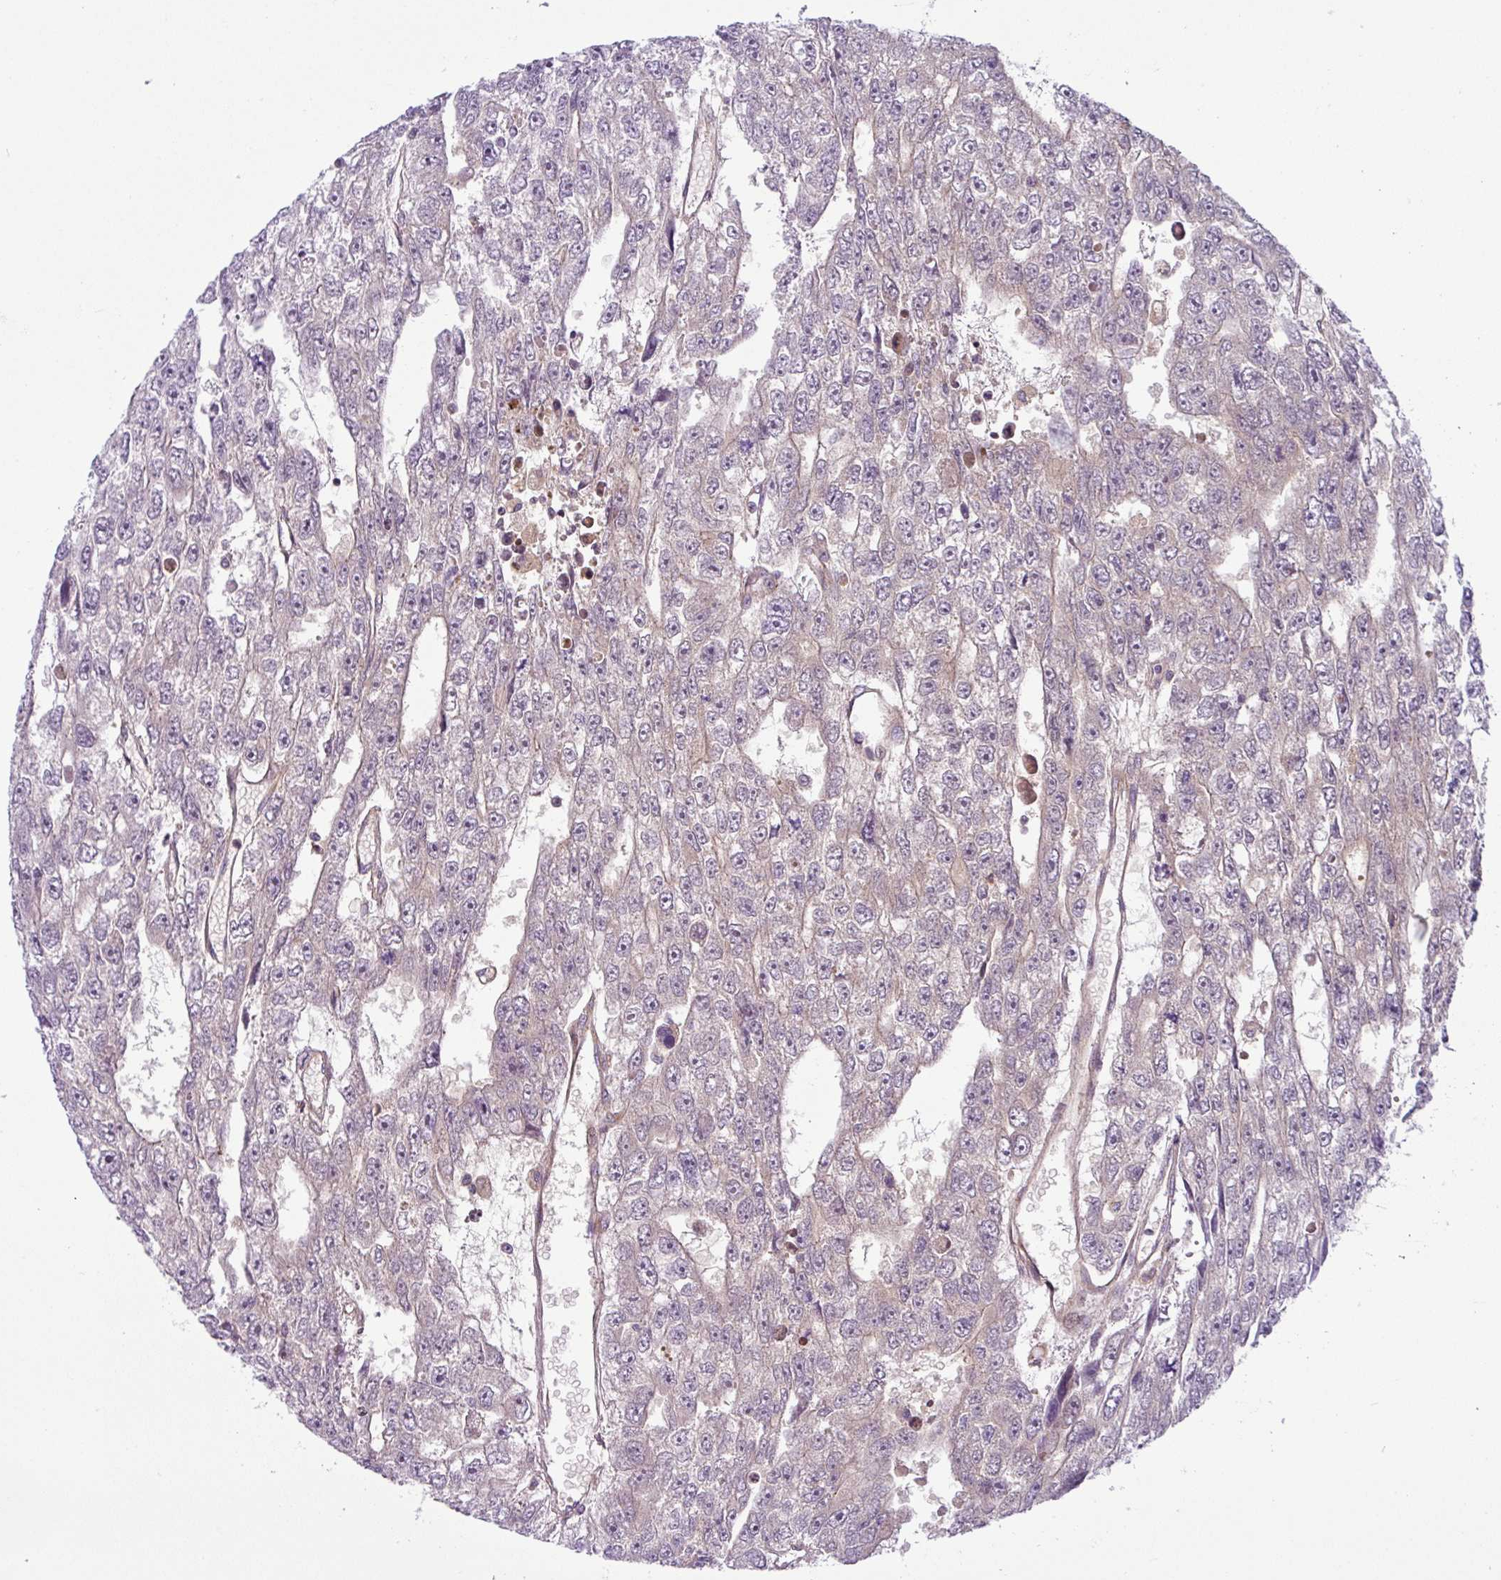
{"staining": {"intensity": "negative", "quantity": "none", "location": "none"}, "tissue": "testis cancer", "cell_type": "Tumor cells", "image_type": "cancer", "snomed": [{"axis": "morphology", "description": "Carcinoma, Embryonal, NOS"}, {"axis": "topography", "description": "Testis"}], "caption": "Immunohistochemical staining of human testis cancer exhibits no significant staining in tumor cells.", "gene": "NDUFB2", "patient": {"sex": "male", "age": 20}}